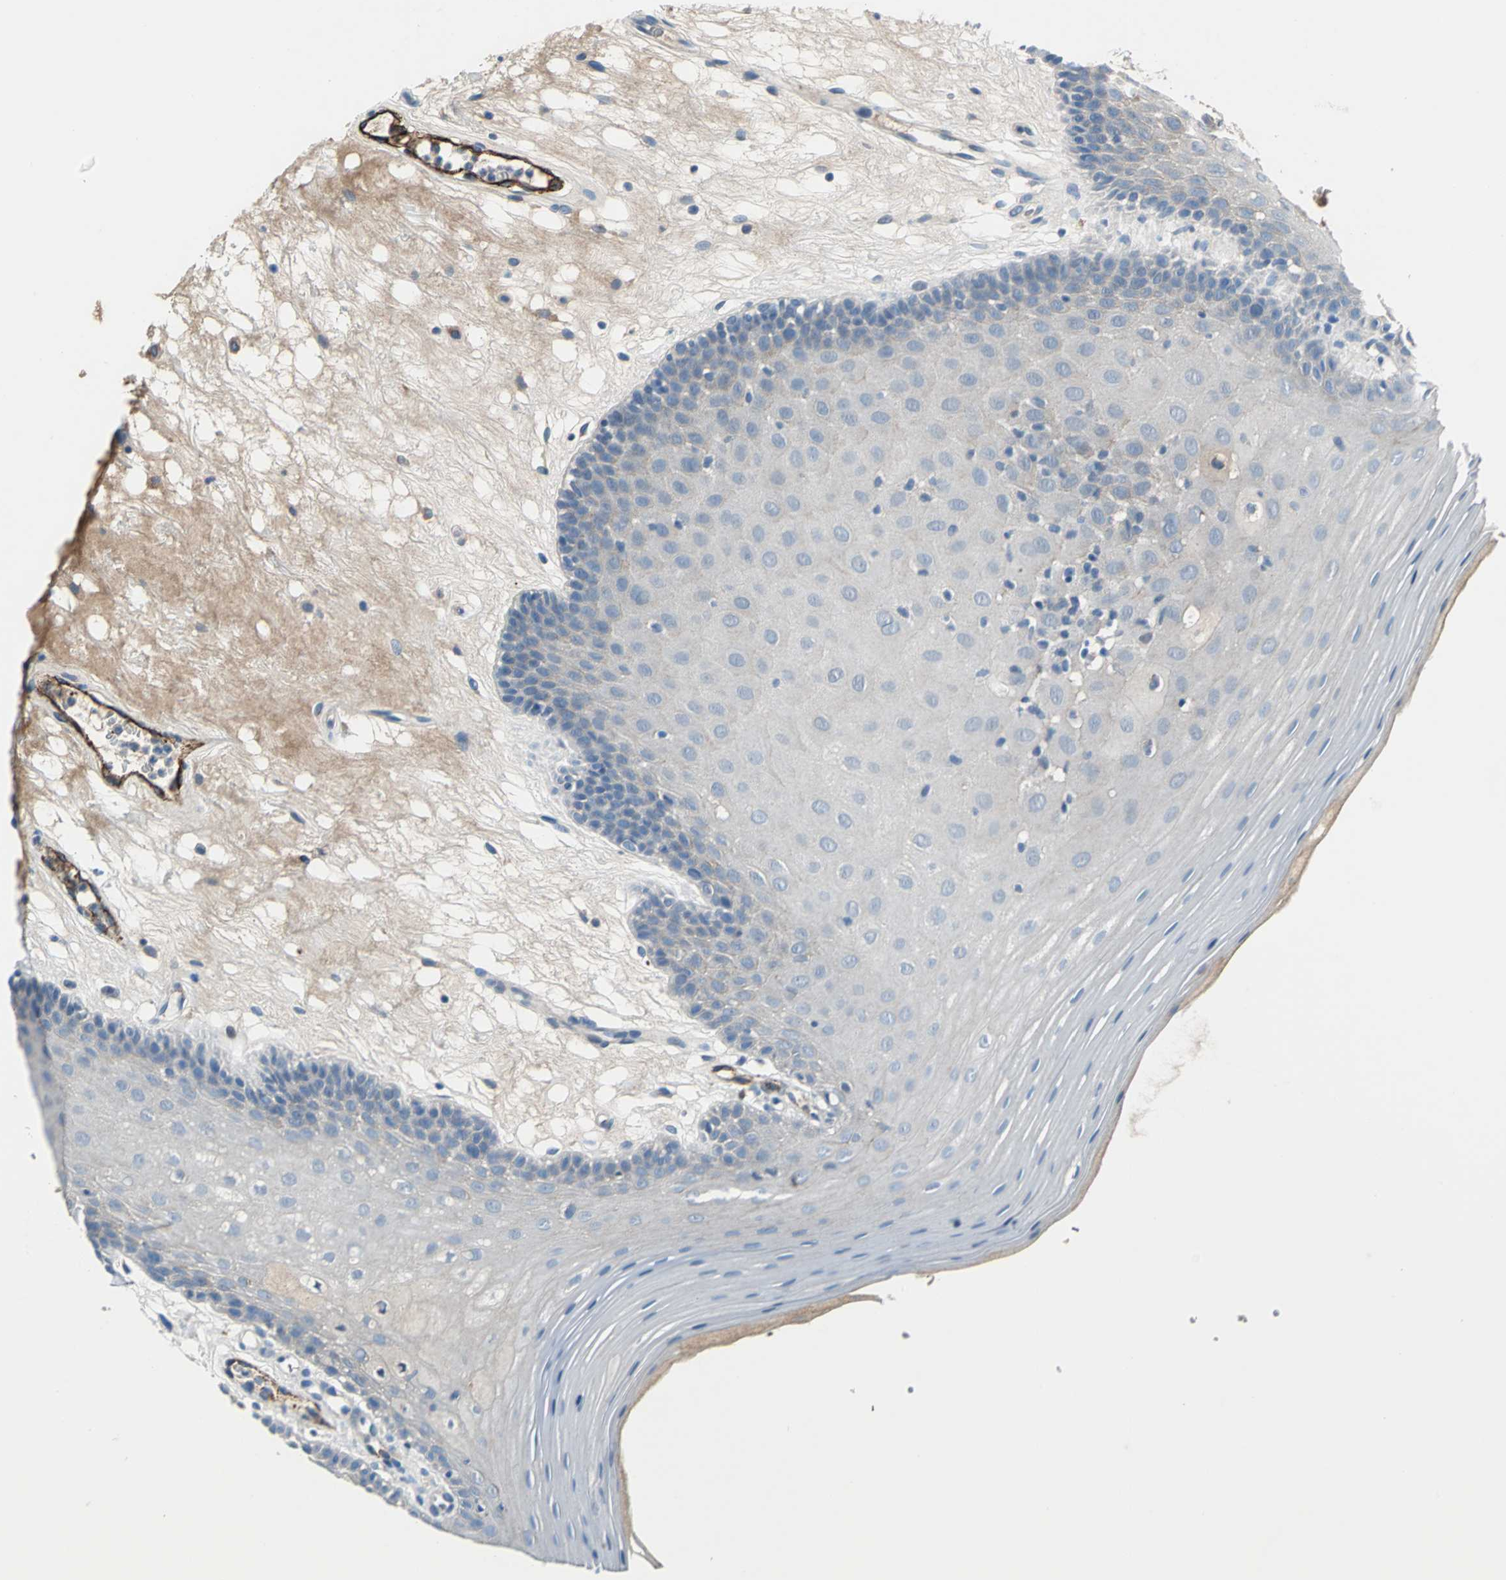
{"staining": {"intensity": "moderate", "quantity": "<25%", "location": "cytoplasmic/membranous"}, "tissue": "oral mucosa", "cell_type": "Squamous epithelial cells", "image_type": "normal", "snomed": [{"axis": "morphology", "description": "Normal tissue, NOS"}, {"axis": "morphology", "description": "Squamous cell carcinoma, NOS"}, {"axis": "topography", "description": "Skeletal muscle"}, {"axis": "topography", "description": "Oral tissue"}, {"axis": "topography", "description": "Head-Neck"}], "caption": "Immunohistochemistry (DAB (3,3'-diaminobenzidine)) staining of normal human oral mucosa reveals moderate cytoplasmic/membranous protein staining in about <25% of squamous epithelial cells. The protein of interest is stained brown, and the nuclei are stained in blue (DAB IHC with brightfield microscopy, high magnification).", "gene": "SELP", "patient": {"sex": "male", "age": 71}}